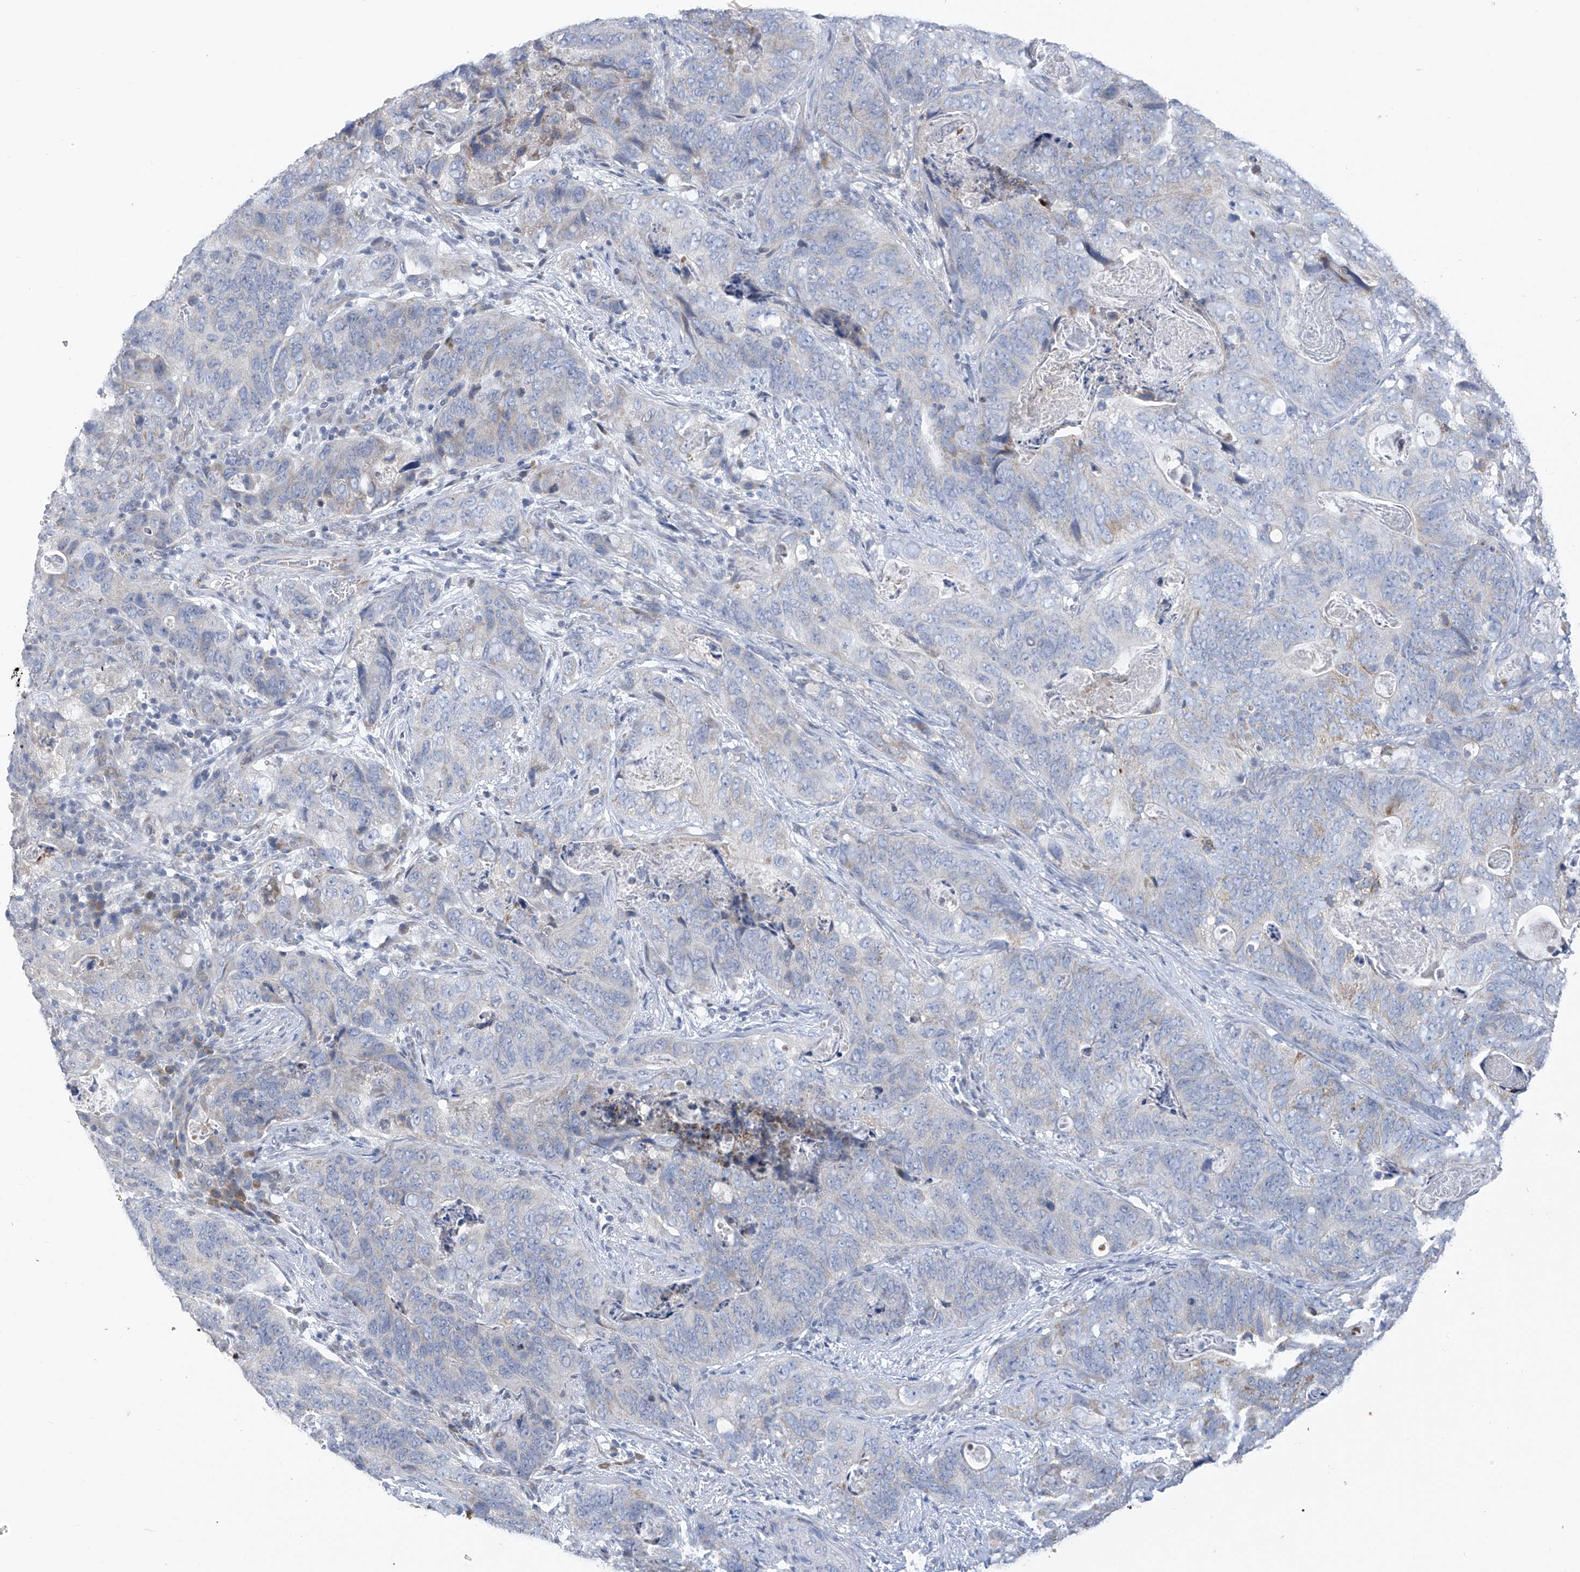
{"staining": {"intensity": "negative", "quantity": "none", "location": "none"}, "tissue": "stomach cancer", "cell_type": "Tumor cells", "image_type": "cancer", "snomed": [{"axis": "morphology", "description": "Normal tissue, NOS"}, {"axis": "morphology", "description": "Adenocarcinoma, NOS"}, {"axis": "topography", "description": "Stomach"}], "caption": "This image is of stomach cancer (adenocarcinoma) stained with immunohistochemistry to label a protein in brown with the nuclei are counter-stained blue. There is no staining in tumor cells.", "gene": "SLCO4A1", "patient": {"sex": "female", "age": 89}}